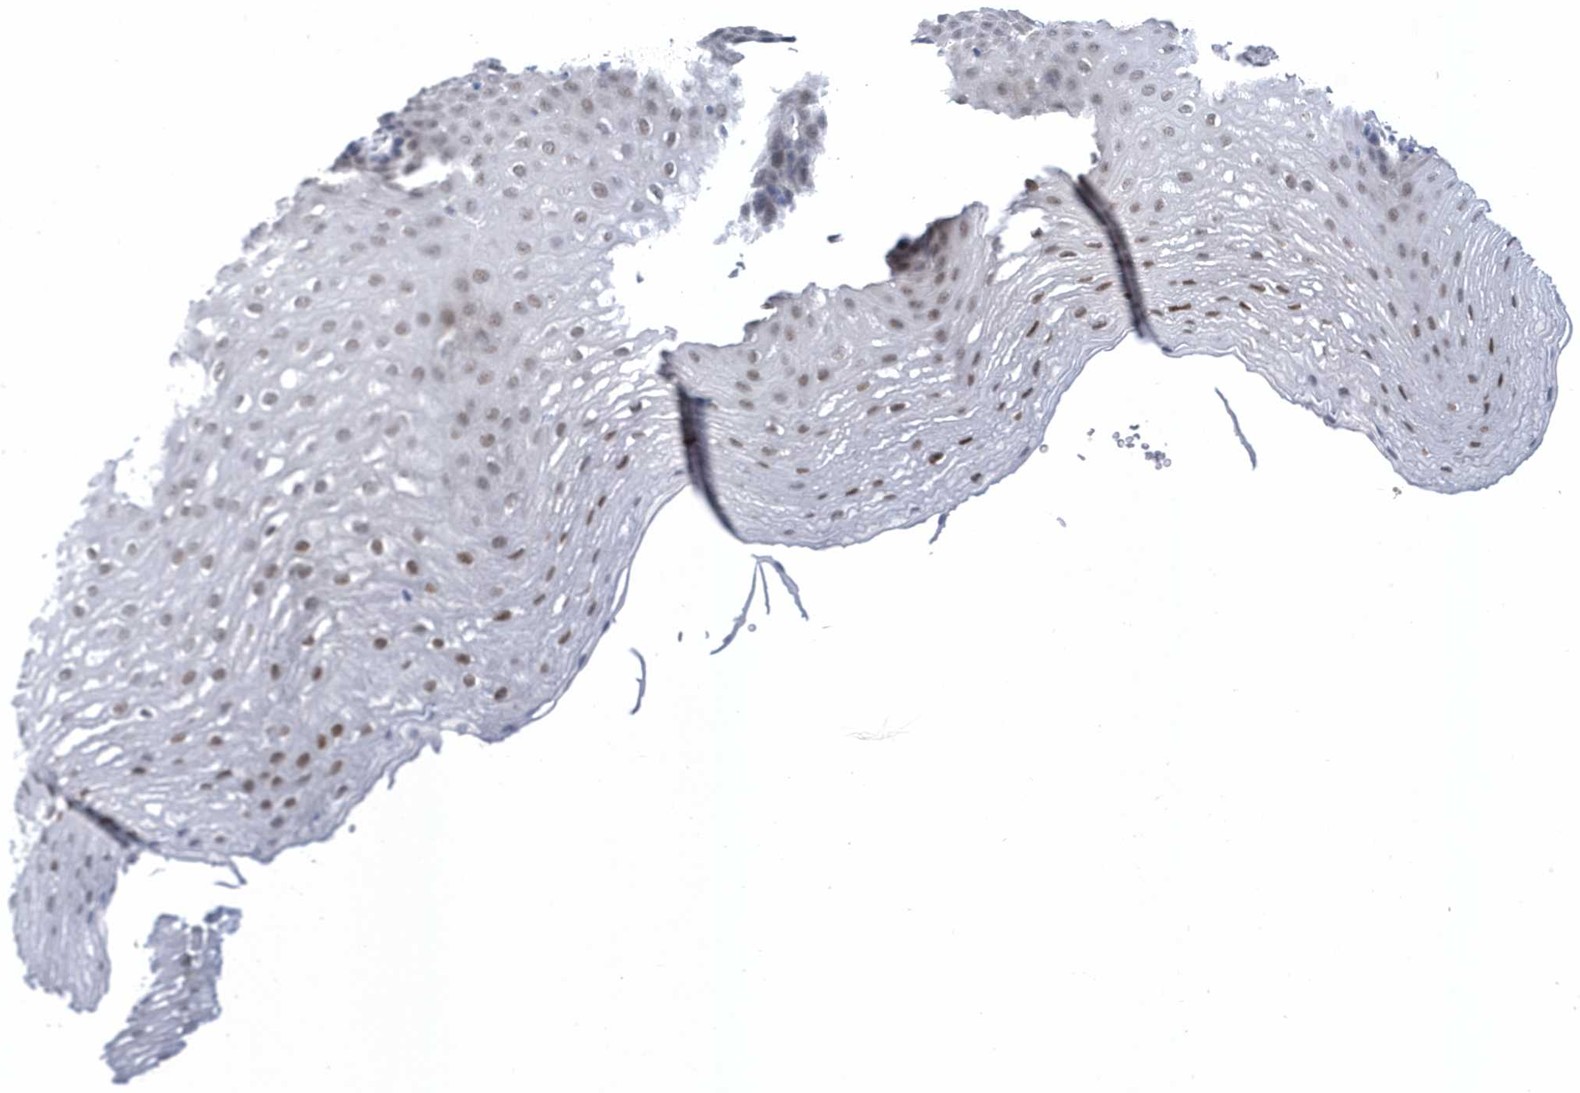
{"staining": {"intensity": "weak", "quantity": "25%-75%", "location": "nuclear"}, "tissue": "esophagus", "cell_type": "Squamous epithelial cells", "image_type": "normal", "snomed": [{"axis": "morphology", "description": "Normal tissue, NOS"}, {"axis": "topography", "description": "Esophagus"}], "caption": "Esophagus stained with DAB (3,3'-diaminobenzidine) immunohistochemistry (IHC) demonstrates low levels of weak nuclear positivity in approximately 25%-75% of squamous epithelial cells.", "gene": "SRGAP3", "patient": {"sex": "female", "age": 66}}